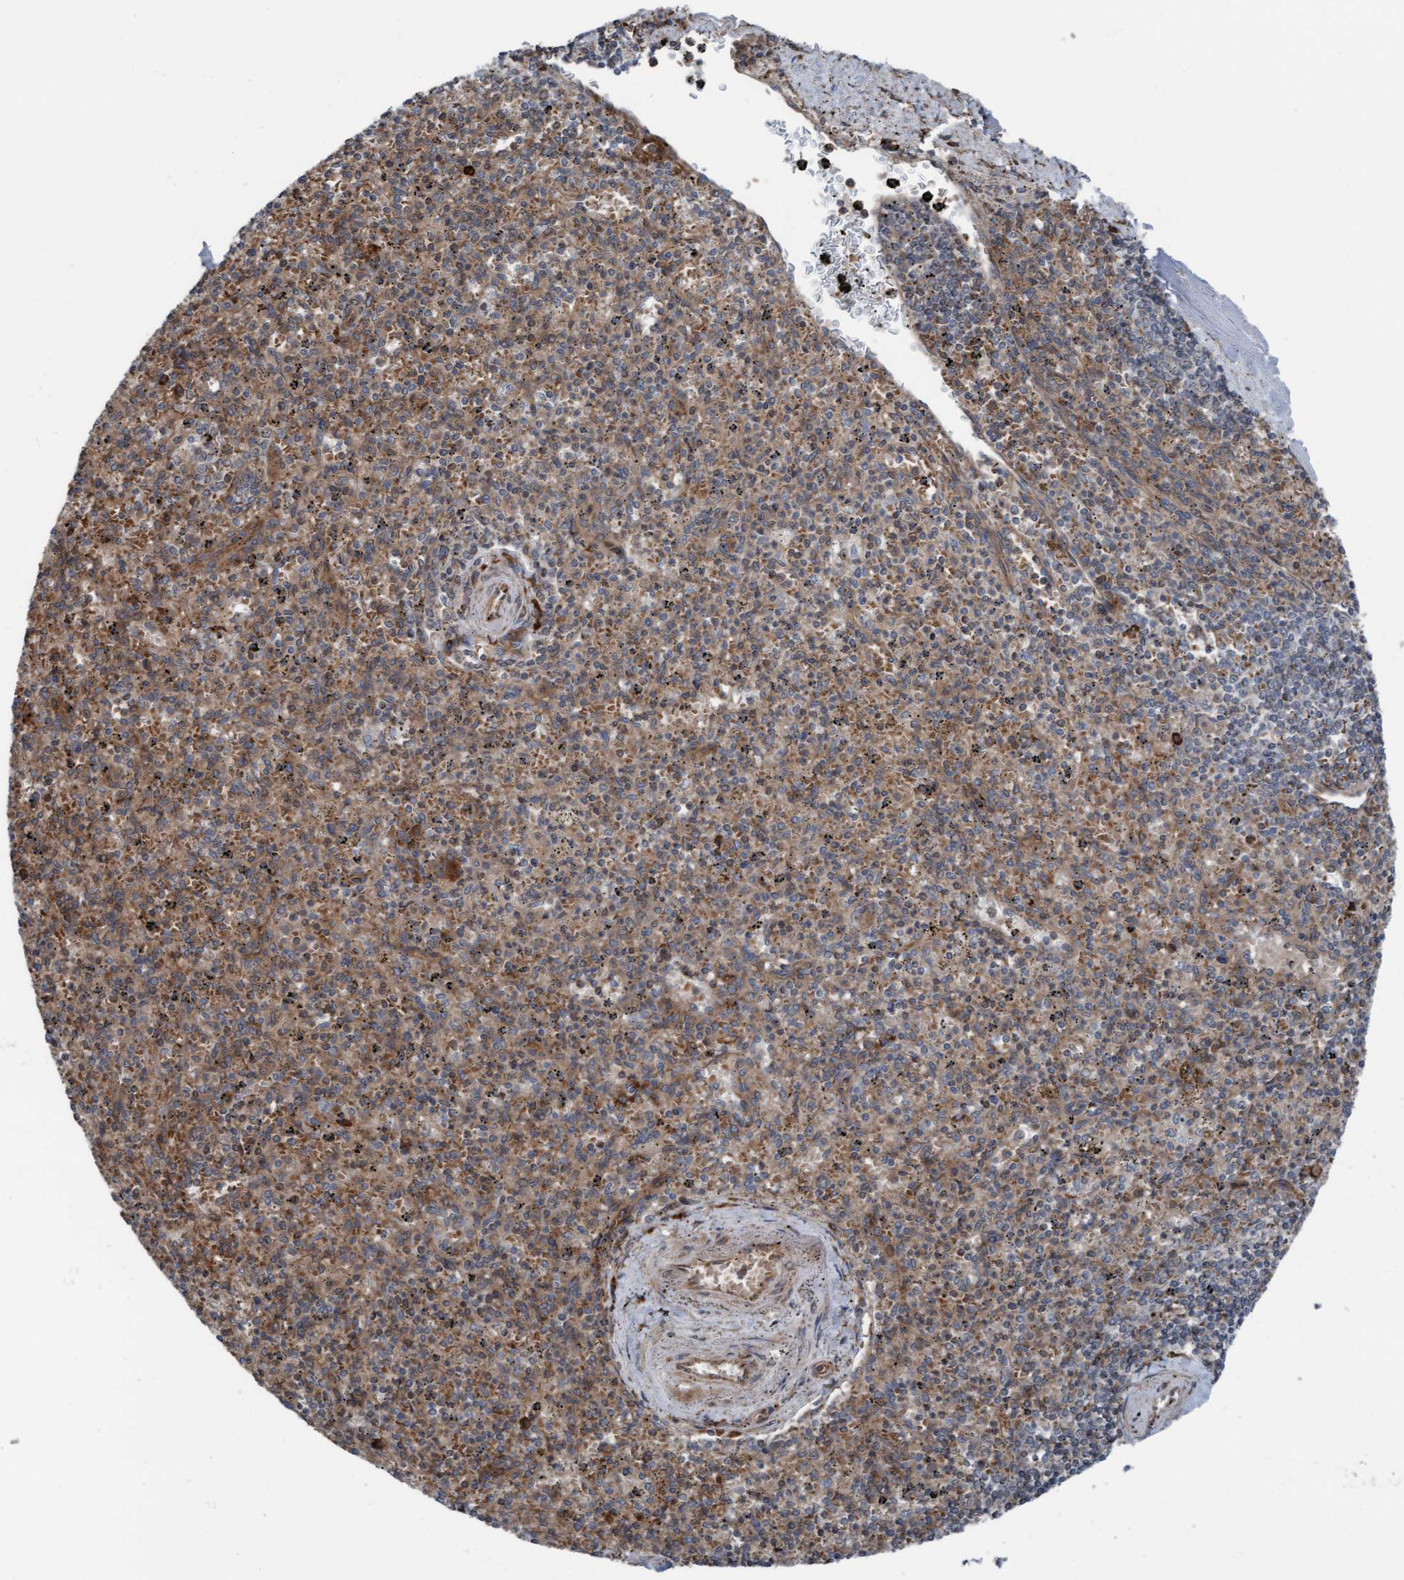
{"staining": {"intensity": "negative", "quantity": "none", "location": "none"}, "tissue": "spleen", "cell_type": "Cells in red pulp", "image_type": "normal", "snomed": [{"axis": "morphology", "description": "Normal tissue, NOS"}, {"axis": "topography", "description": "Spleen"}], "caption": "A histopathology image of human spleen is negative for staining in cells in red pulp.", "gene": "RAP1GAP2", "patient": {"sex": "male", "age": 72}}